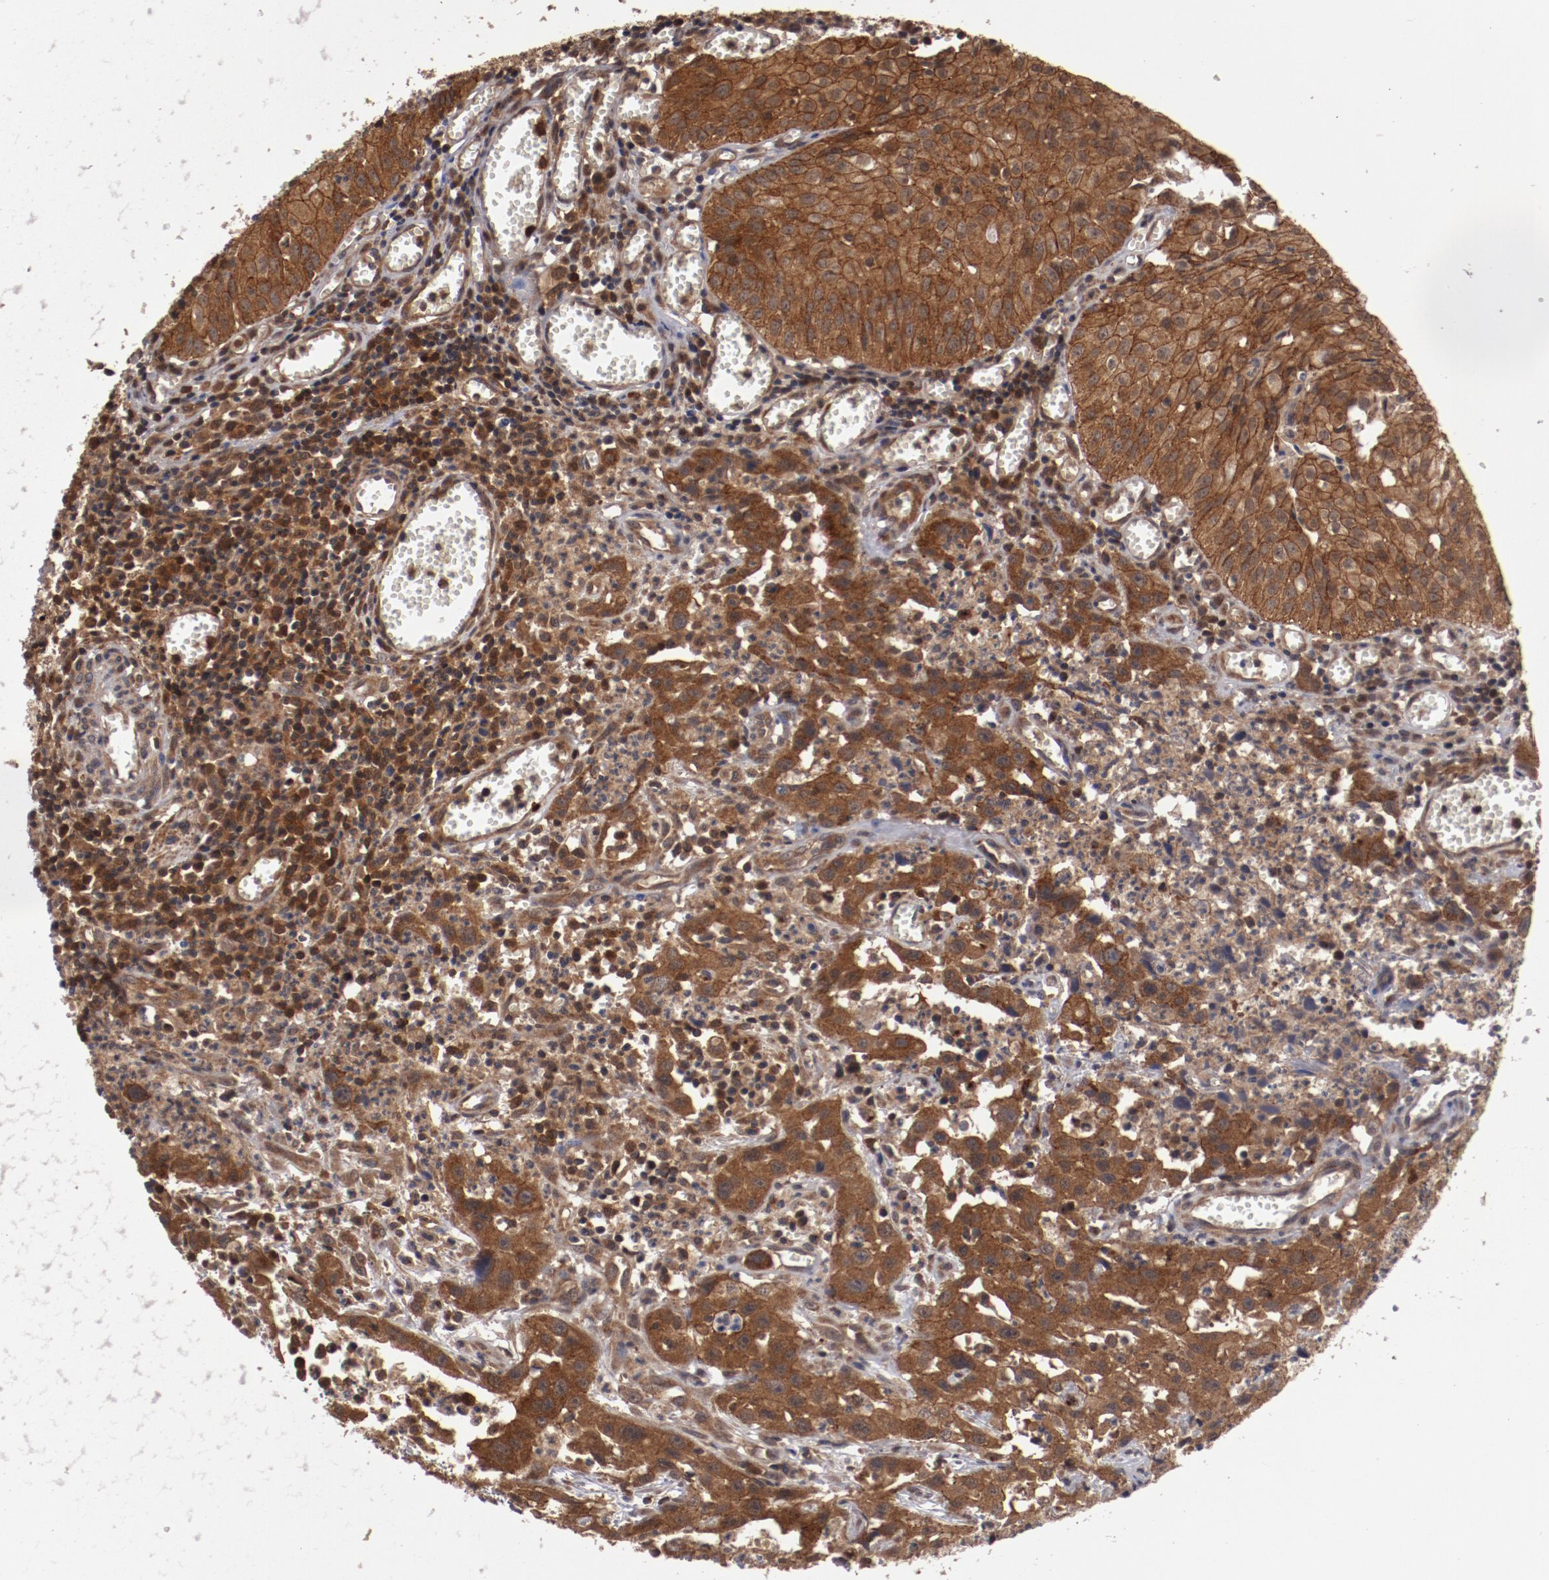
{"staining": {"intensity": "strong", "quantity": ">75%", "location": "cytoplasmic/membranous"}, "tissue": "urothelial cancer", "cell_type": "Tumor cells", "image_type": "cancer", "snomed": [{"axis": "morphology", "description": "Urothelial carcinoma, High grade"}, {"axis": "topography", "description": "Urinary bladder"}], "caption": "Strong cytoplasmic/membranous staining is present in approximately >75% of tumor cells in urothelial carcinoma (high-grade).", "gene": "RPS6KA6", "patient": {"sex": "male", "age": 66}}